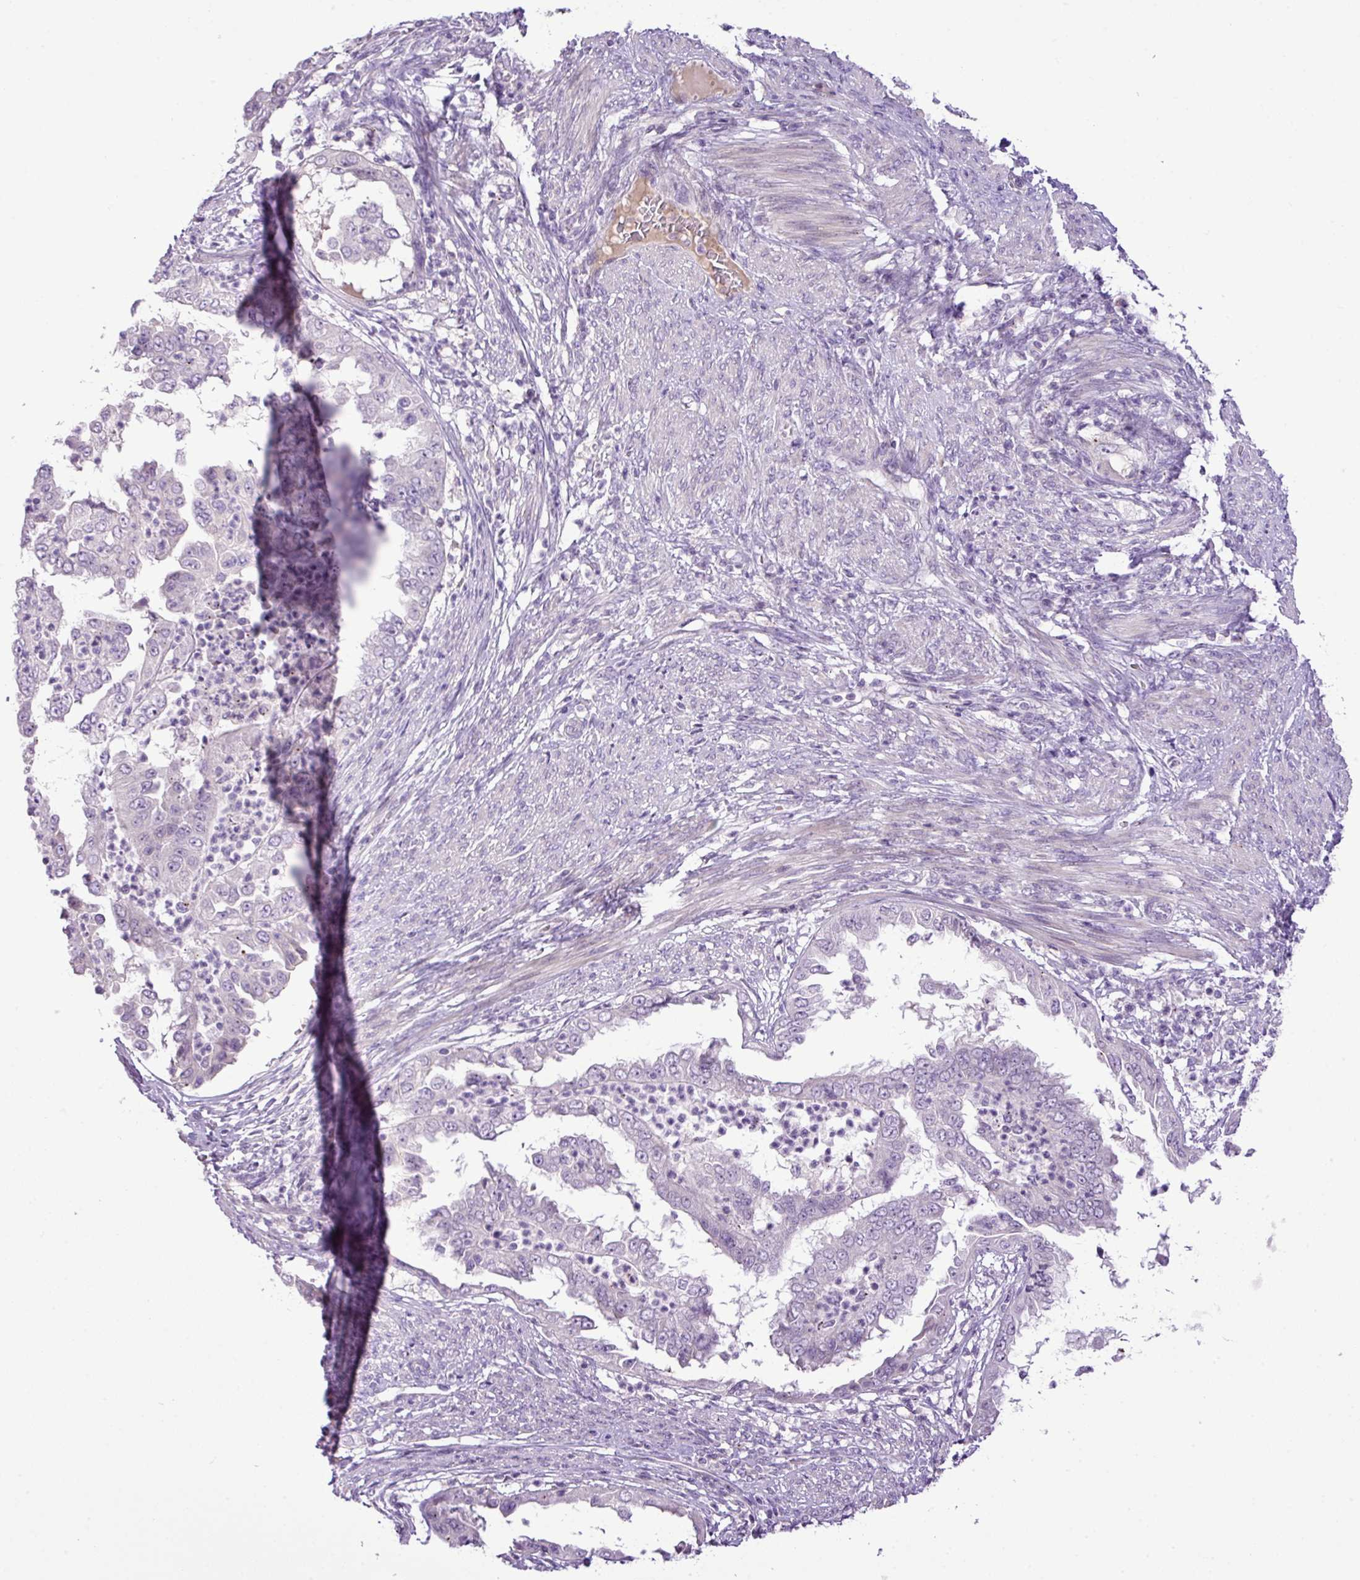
{"staining": {"intensity": "negative", "quantity": "none", "location": "none"}, "tissue": "endometrial cancer", "cell_type": "Tumor cells", "image_type": "cancer", "snomed": [{"axis": "morphology", "description": "Adenocarcinoma, NOS"}, {"axis": "topography", "description": "Endometrium"}], "caption": "IHC of human endometrial cancer (adenocarcinoma) displays no staining in tumor cells. (DAB immunohistochemistry with hematoxylin counter stain).", "gene": "DNAJB13", "patient": {"sex": "female", "age": 85}}